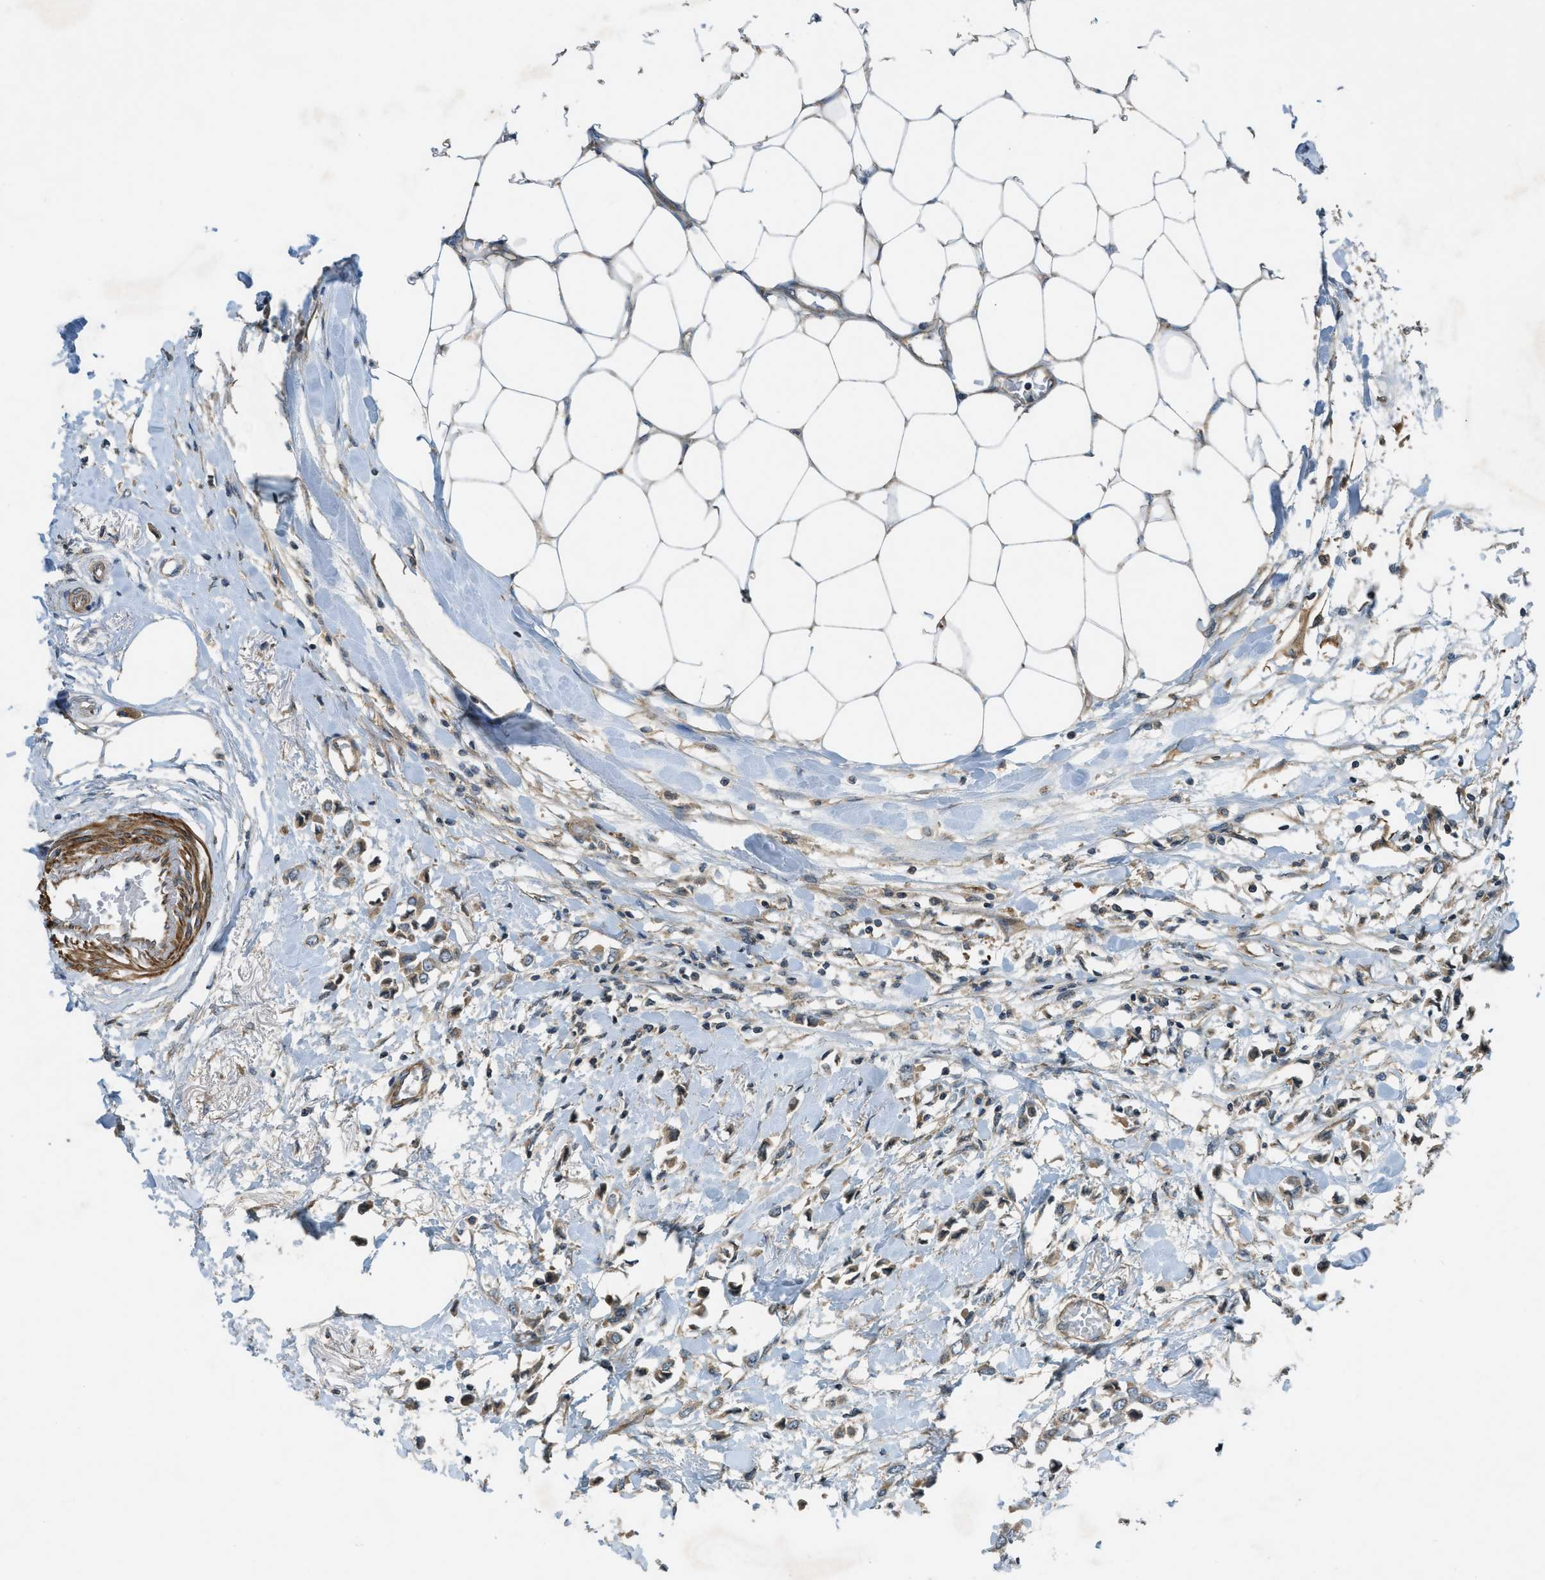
{"staining": {"intensity": "weak", "quantity": ">75%", "location": "cytoplasmic/membranous"}, "tissue": "breast cancer", "cell_type": "Tumor cells", "image_type": "cancer", "snomed": [{"axis": "morphology", "description": "Lobular carcinoma"}, {"axis": "topography", "description": "Breast"}], "caption": "Protein staining by IHC reveals weak cytoplasmic/membranous staining in about >75% of tumor cells in breast lobular carcinoma.", "gene": "VEZT", "patient": {"sex": "female", "age": 51}}